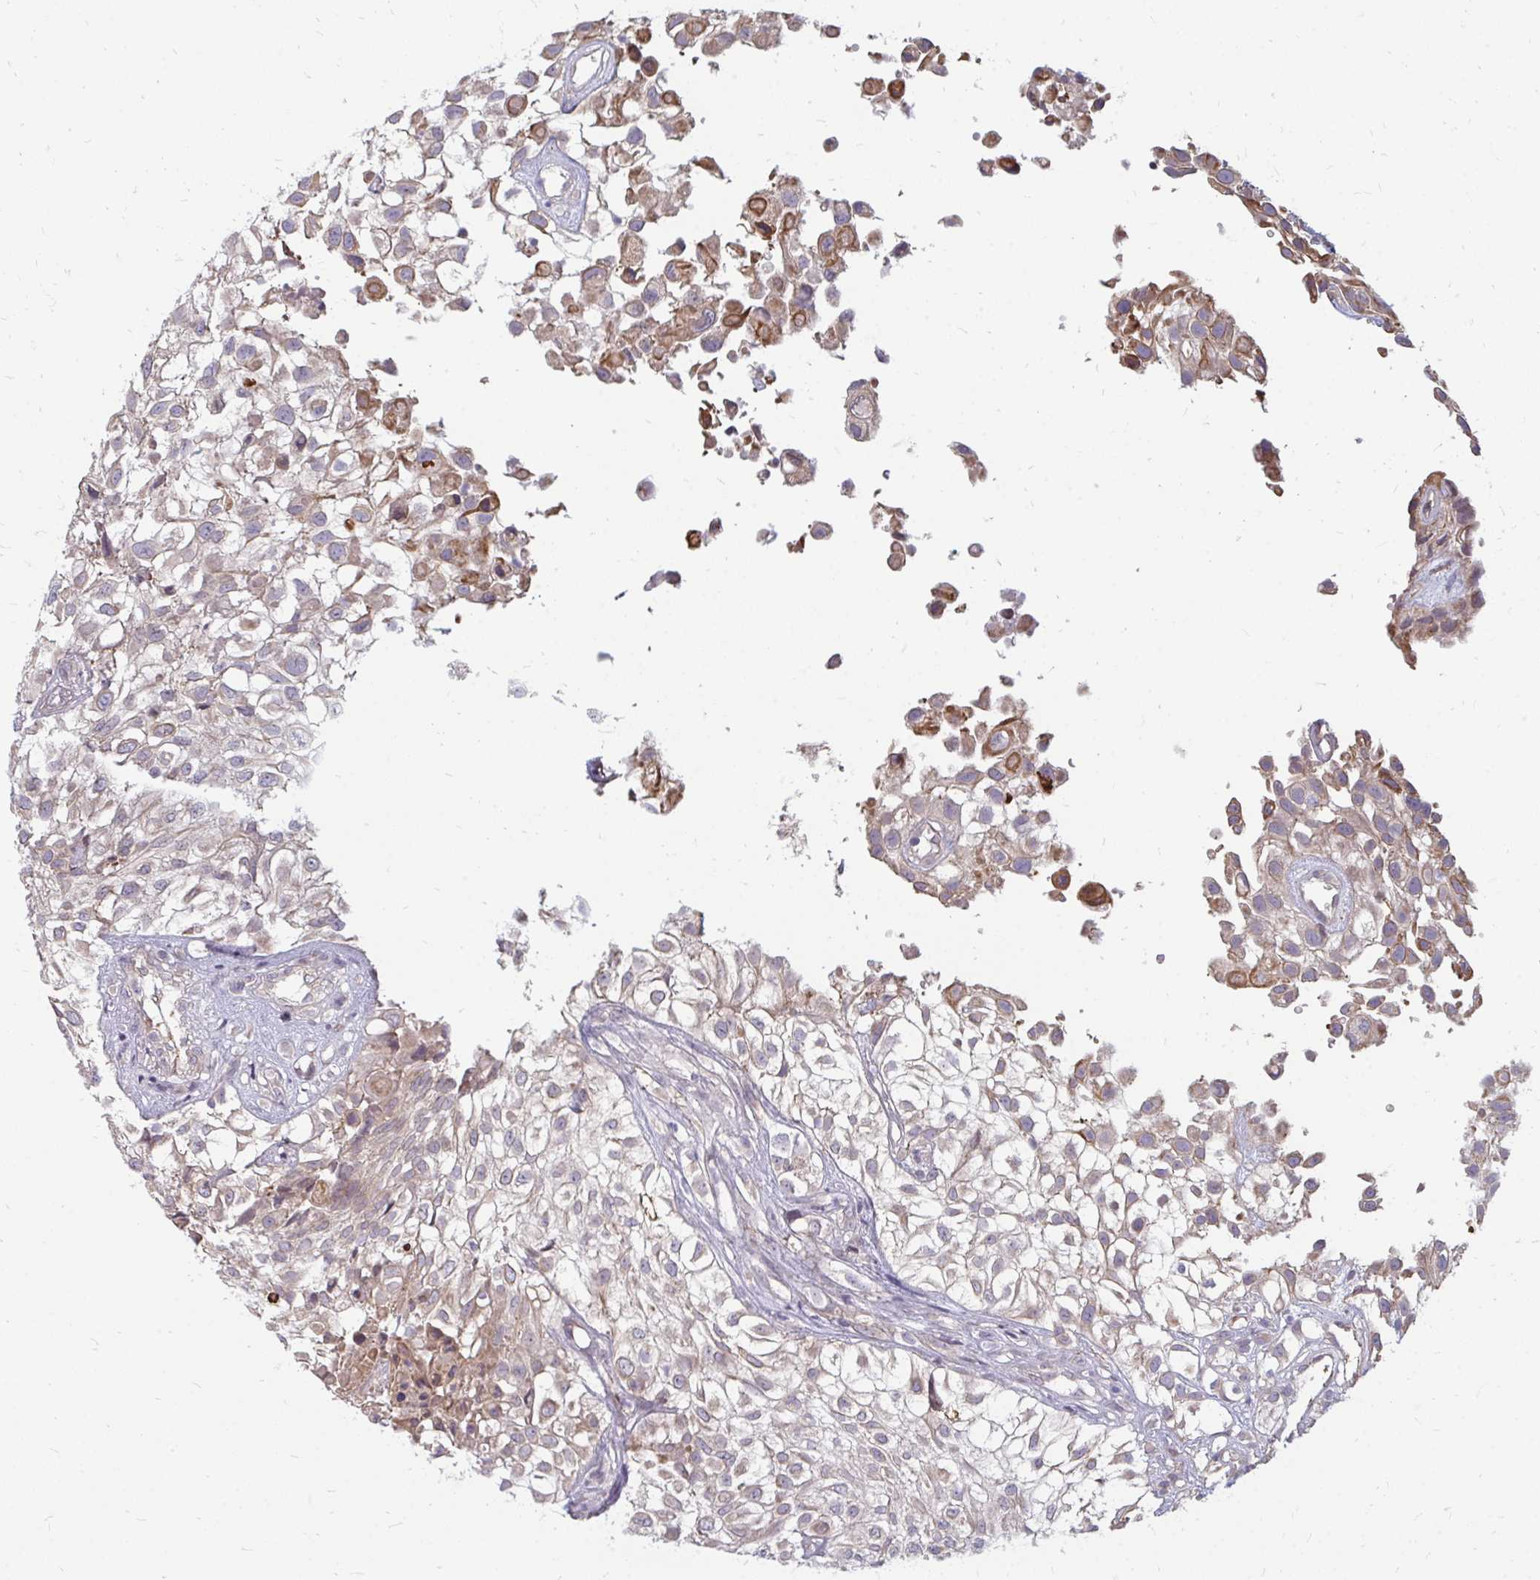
{"staining": {"intensity": "weak", "quantity": ">75%", "location": "cytoplasmic/membranous"}, "tissue": "urothelial cancer", "cell_type": "Tumor cells", "image_type": "cancer", "snomed": [{"axis": "morphology", "description": "Urothelial carcinoma, High grade"}, {"axis": "topography", "description": "Urinary bladder"}], "caption": "Tumor cells exhibit low levels of weak cytoplasmic/membranous expression in about >75% of cells in human urothelial carcinoma (high-grade).", "gene": "GPC5", "patient": {"sex": "male", "age": 56}}